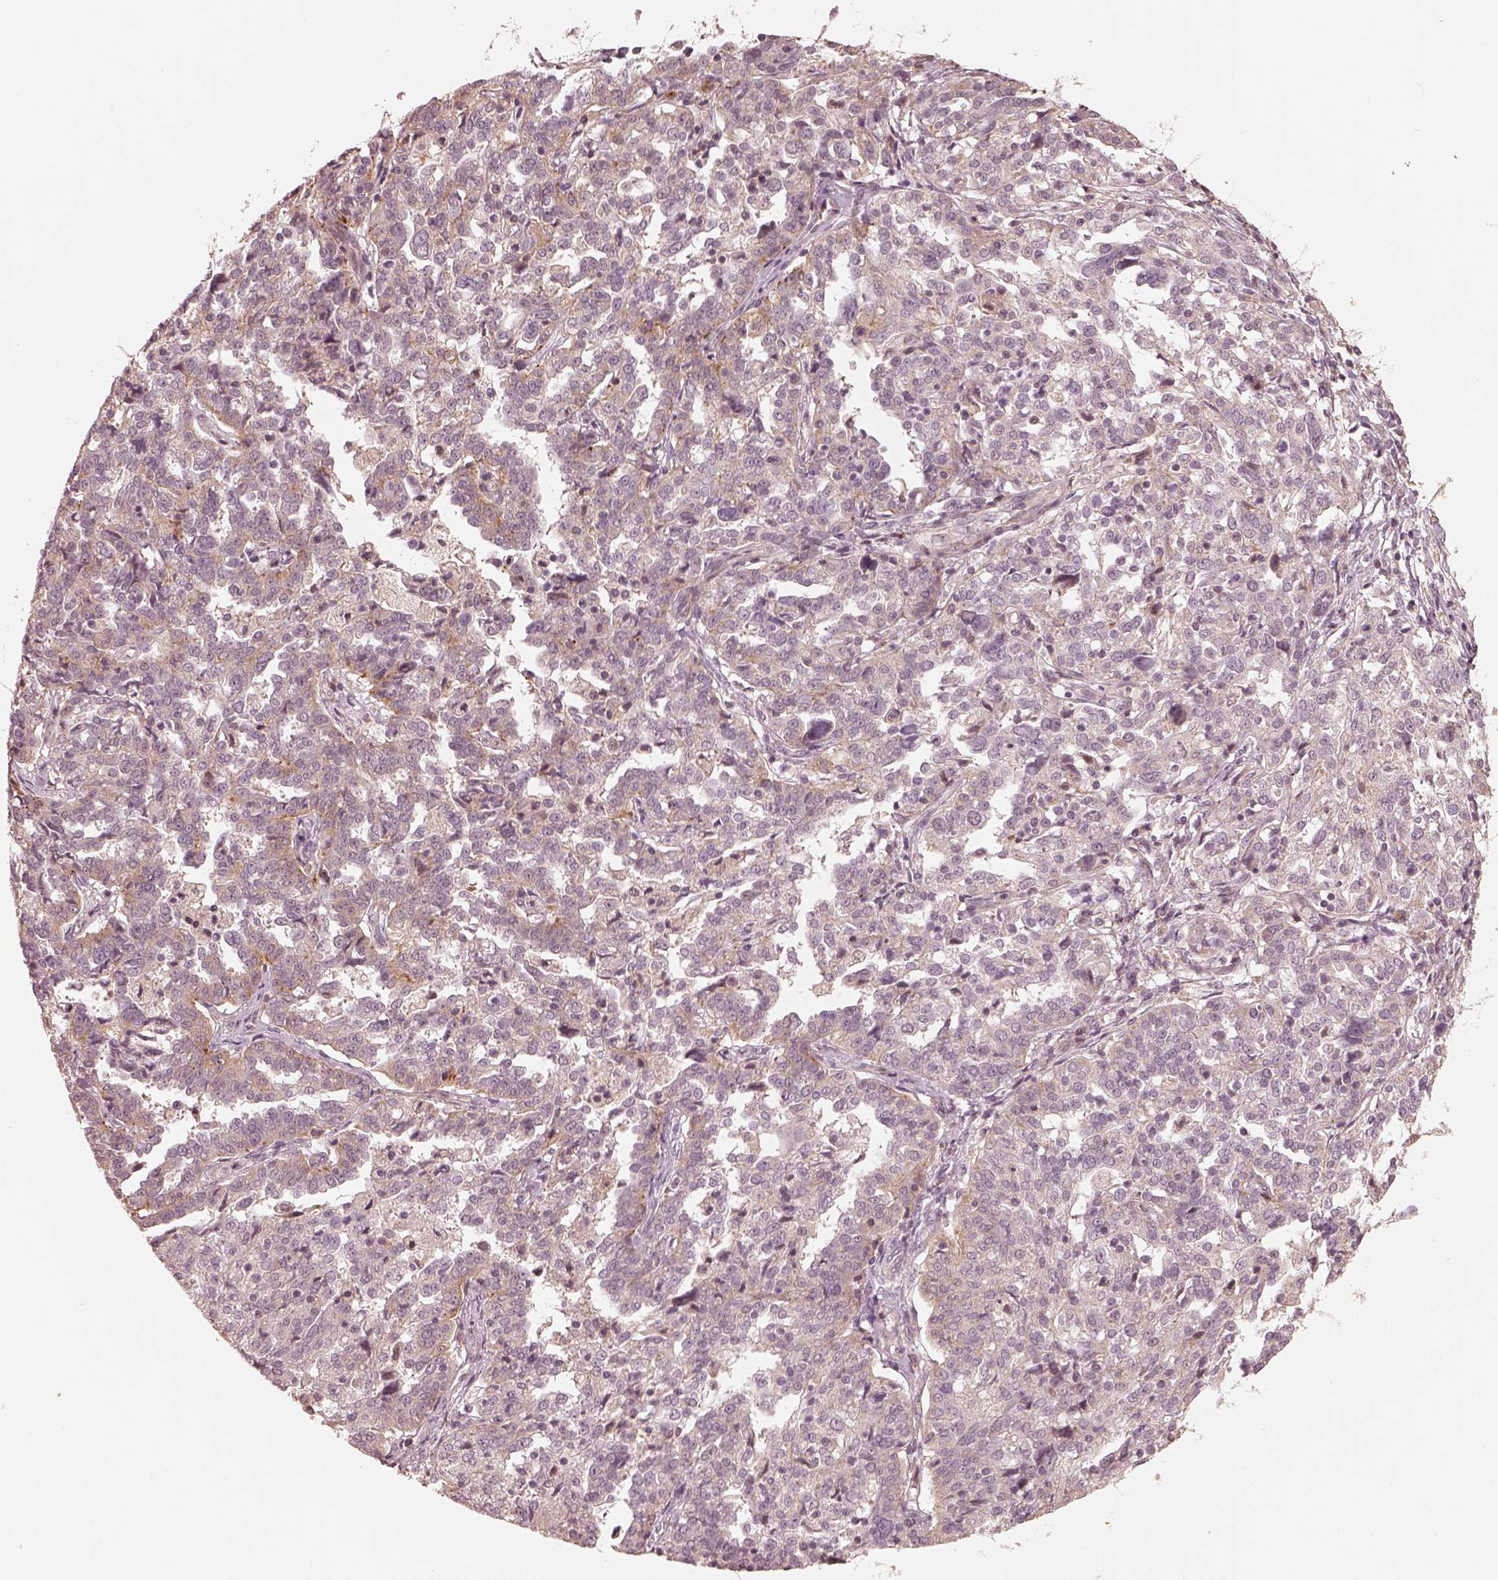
{"staining": {"intensity": "negative", "quantity": "none", "location": "none"}, "tissue": "ovarian cancer", "cell_type": "Tumor cells", "image_type": "cancer", "snomed": [{"axis": "morphology", "description": "Cystadenocarcinoma, serous, NOS"}, {"axis": "topography", "description": "Ovary"}], "caption": "Ovarian cancer (serous cystadenocarcinoma) stained for a protein using immunohistochemistry reveals no positivity tumor cells.", "gene": "SLC25A46", "patient": {"sex": "female", "age": 67}}